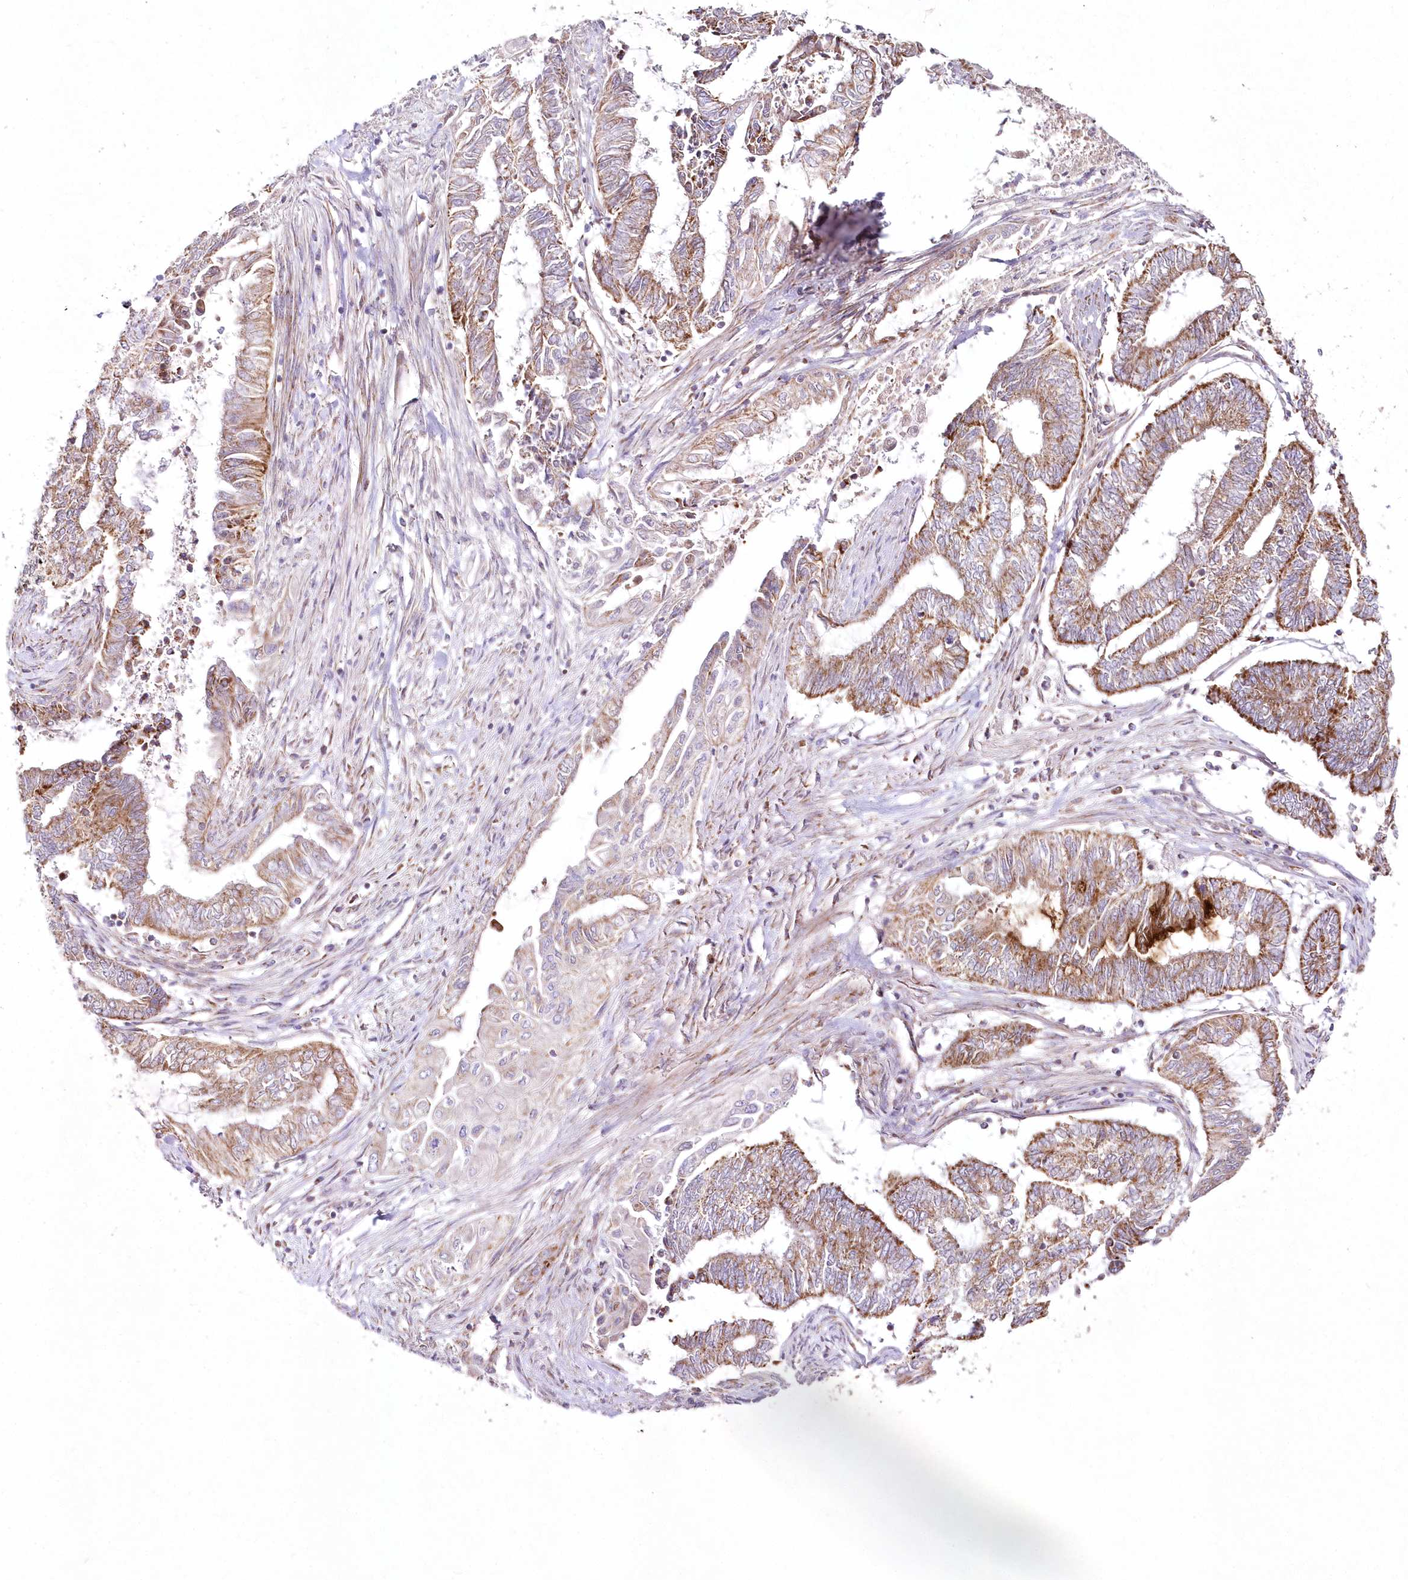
{"staining": {"intensity": "moderate", "quantity": ">75%", "location": "cytoplasmic/membranous"}, "tissue": "endometrial cancer", "cell_type": "Tumor cells", "image_type": "cancer", "snomed": [{"axis": "morphology", "description": "Adenocarcinoma, NOS"}, {"axis": "topography", "description": "Uterus"}, {"axis": "topography", "description": "Endometrium"}], "caption": "Endometrial adenocarcinoma stained with IHC exhibits moderate cytoplasmic/membranous expression in approximately >75% of tumor cells.", "gene": "DNA2", "patient": {"sex": "female", "age": 70}}